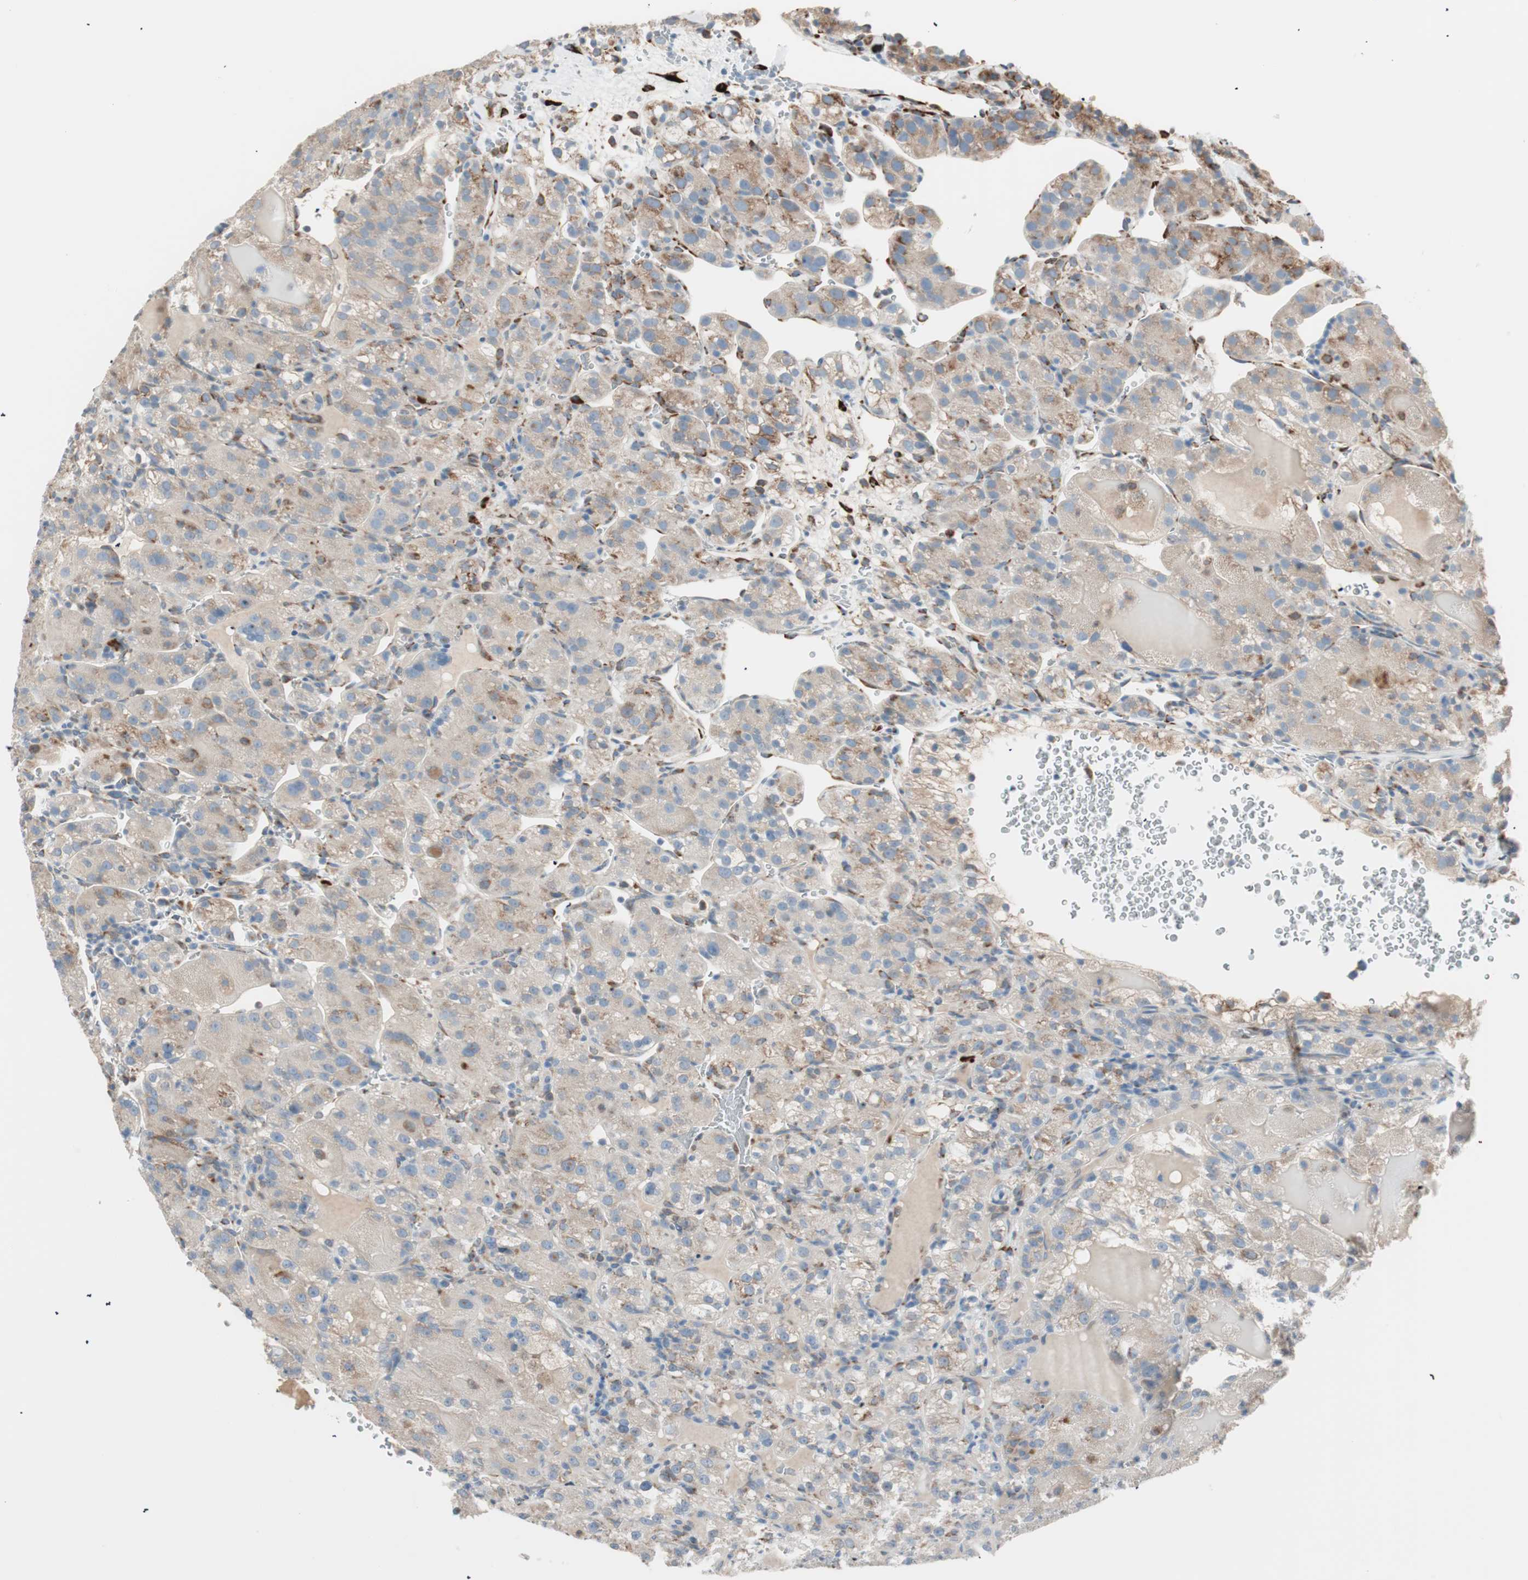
{"staining": {"intensity": "weak", "quantity": ">75%", "location": "cytoplasmic/membranous"}, "tissue": "renal cancer", "cell_type": "Tumor cells", "image_type": "cancer", "snomed": [{"axis": "morphology", "description": "Normal tissue, NOS"}, {"axis": "morphology", "description": "Adenocarcinoma, NOS"}, {"axis": "topography", "description": "Kidney"}], "caption": "An immunohistochemistry (IHC) micrograph of neoplastic tissue is shown. Protein staining in brown highlights weak cytoplasmic/membranous positivity in renal cancer within tumor cells. The protein of interest is stained brown, and the nuclei are stained in blue (DAB IHC with brightfield microscopy, high magnification).", "gene": "P4HTM", "patient": {"sex": "male", "age": 61}}